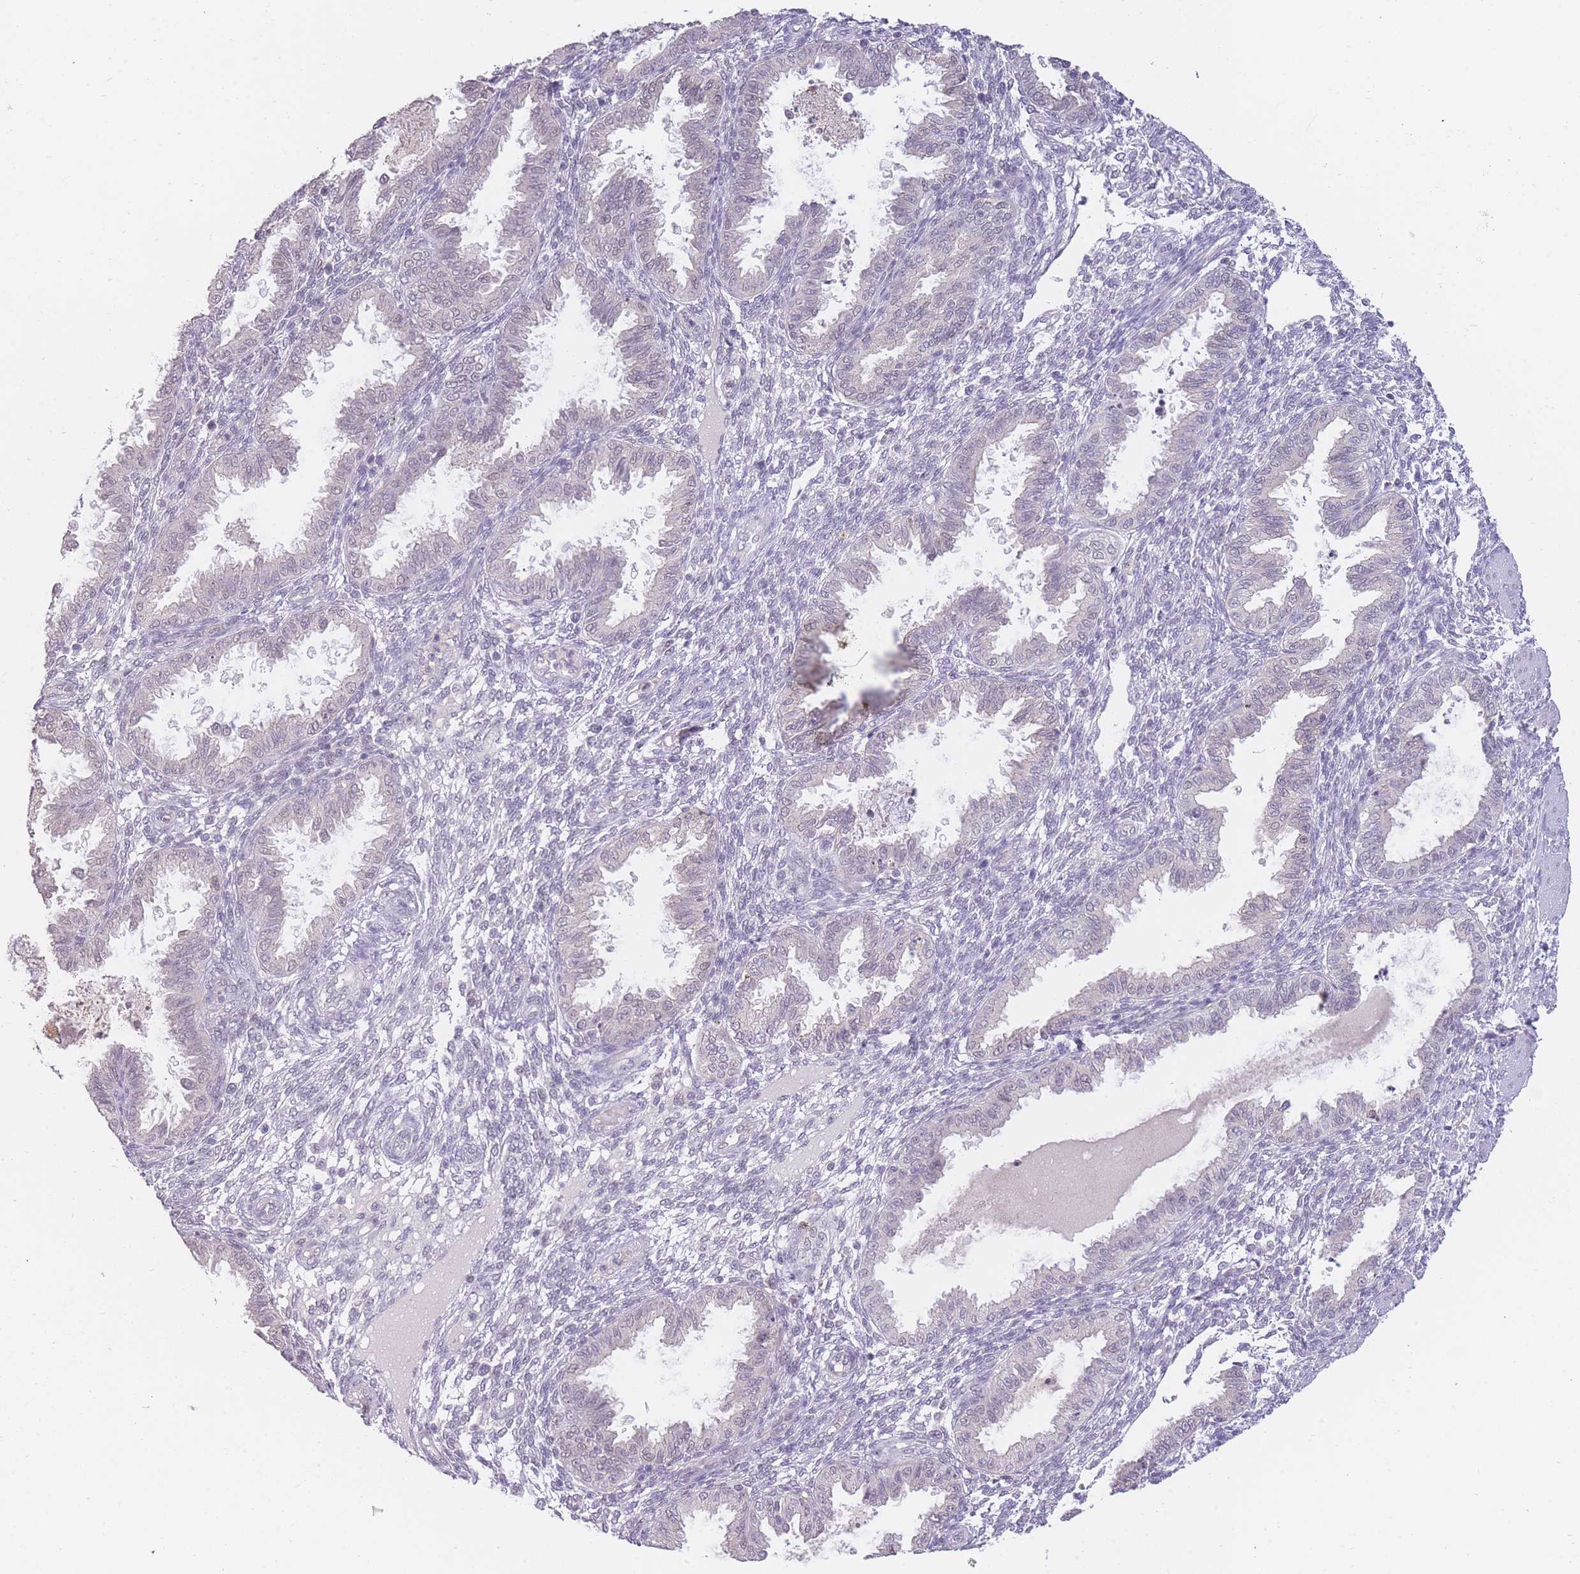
{"staining": {"intensity": "negative", "quantity": "none", "location": "none"}, "tissue": "endometrium", "cell_type": "Cells in endometrial stroma", "image_type": "normal", "snomed": [{"axis": "morphology", "description": "Normal tissue, NOS"}, {"axis": "topography", "description": "Endometrium"}], "caption": "Cells in endometrial stroma show no significant protein staining in unremarkable endometrium. The staining was performed using DAB to visualize the protein expression in brown, while the nuclei were stained in blue with hematoxylin (Magnification: 20x).", "gene": "GOLGA6L1", "patient": {"sex": "female", "age": 33}}